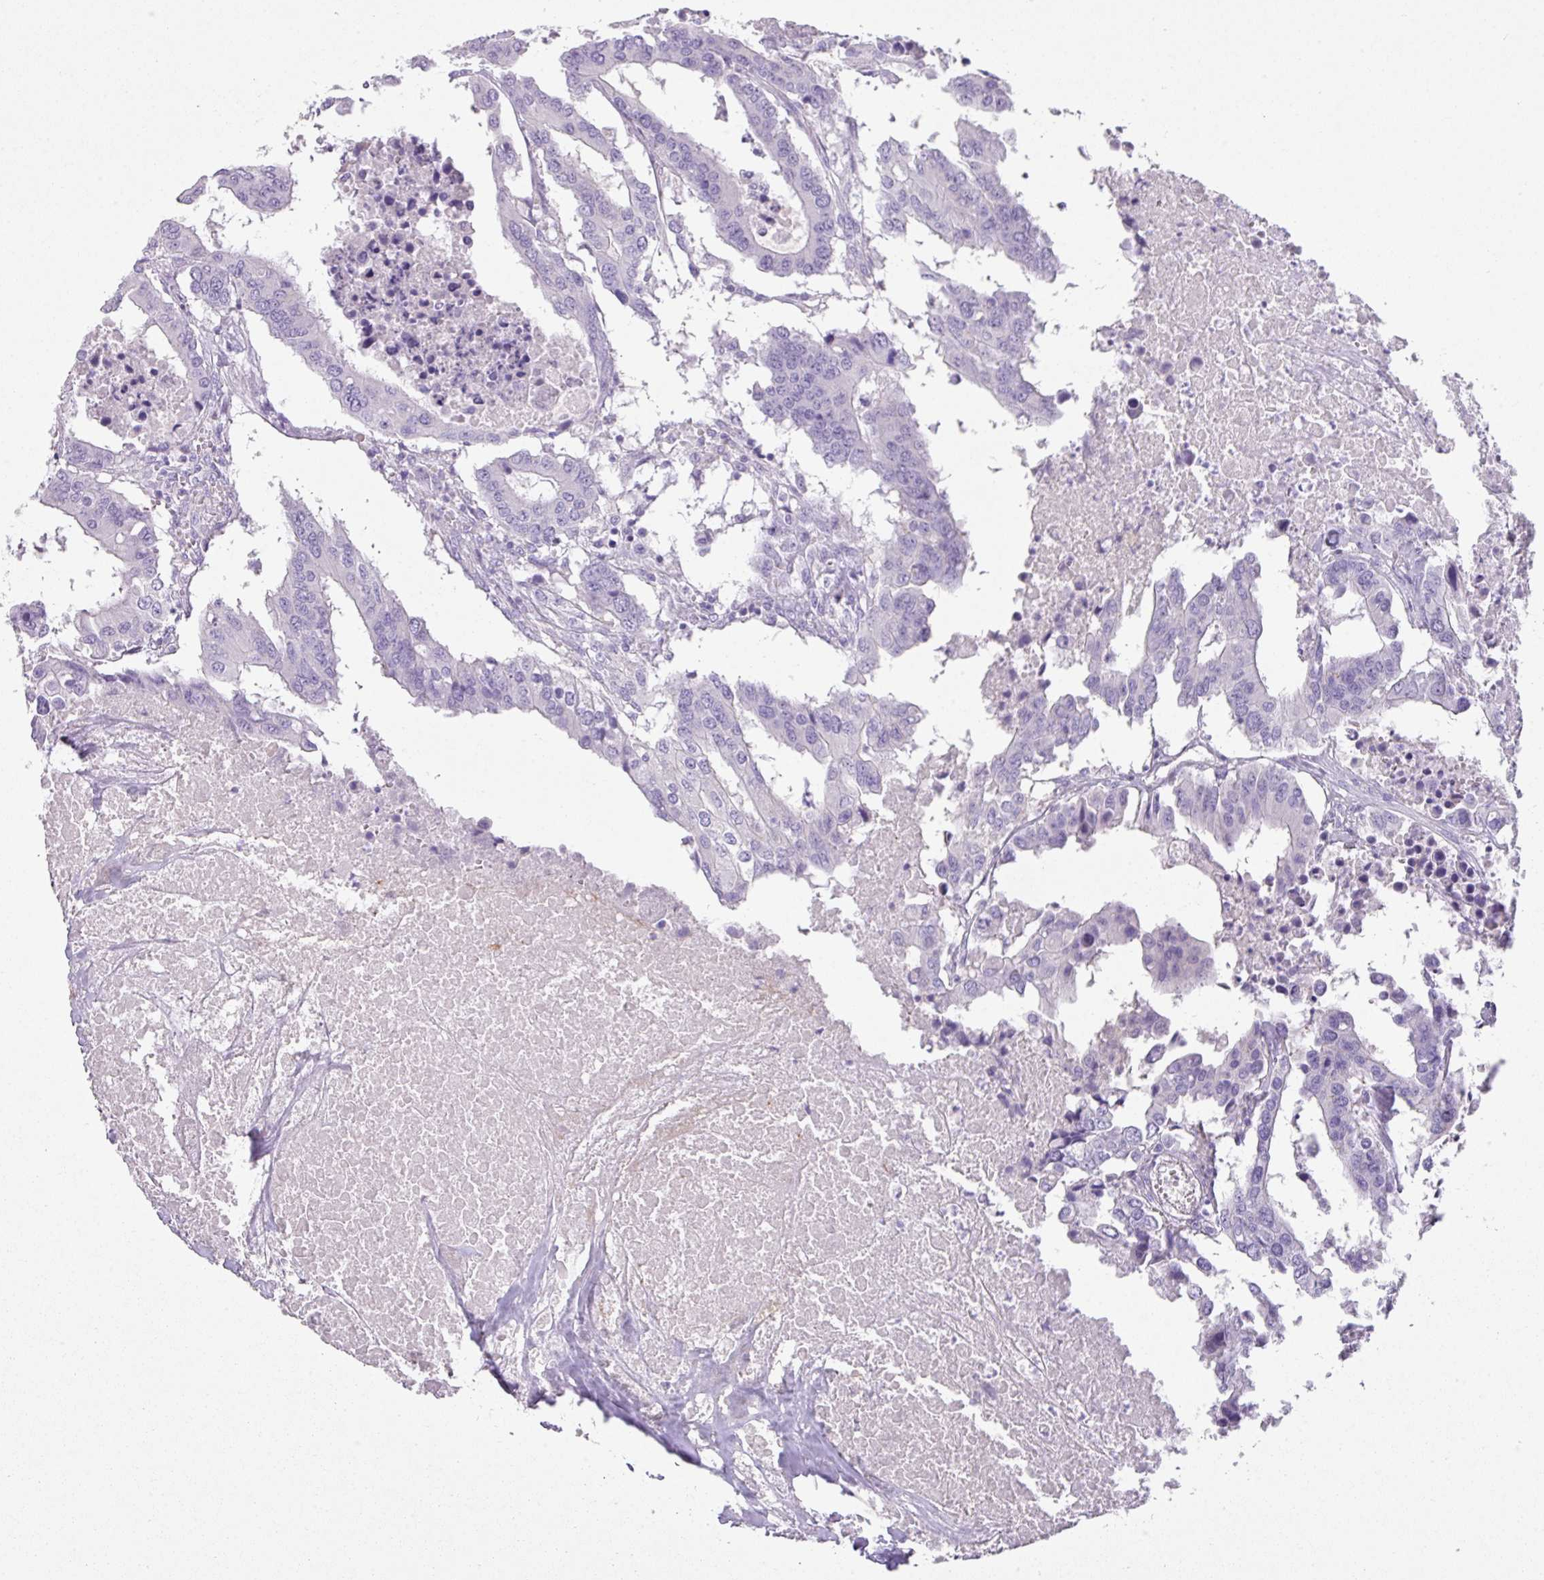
{"staining": {"intensity": "negative", "quantity": "none", "location": "none"}, "tissue": "colorectal cancer", "cell_type": "Tumor cells", "image_type": "cancer", "snomed": [{"axis": "morphology", "description": "Adenocarcinoma, NOS"}, {"axis": "topography", "description": "Colon"}], "caption": "Tumor cells show no significant protein staining in colorectal cancer (adenocarcinoma).", "gene": "GLI4", "patient": {"sex": "male", "age": 77}}